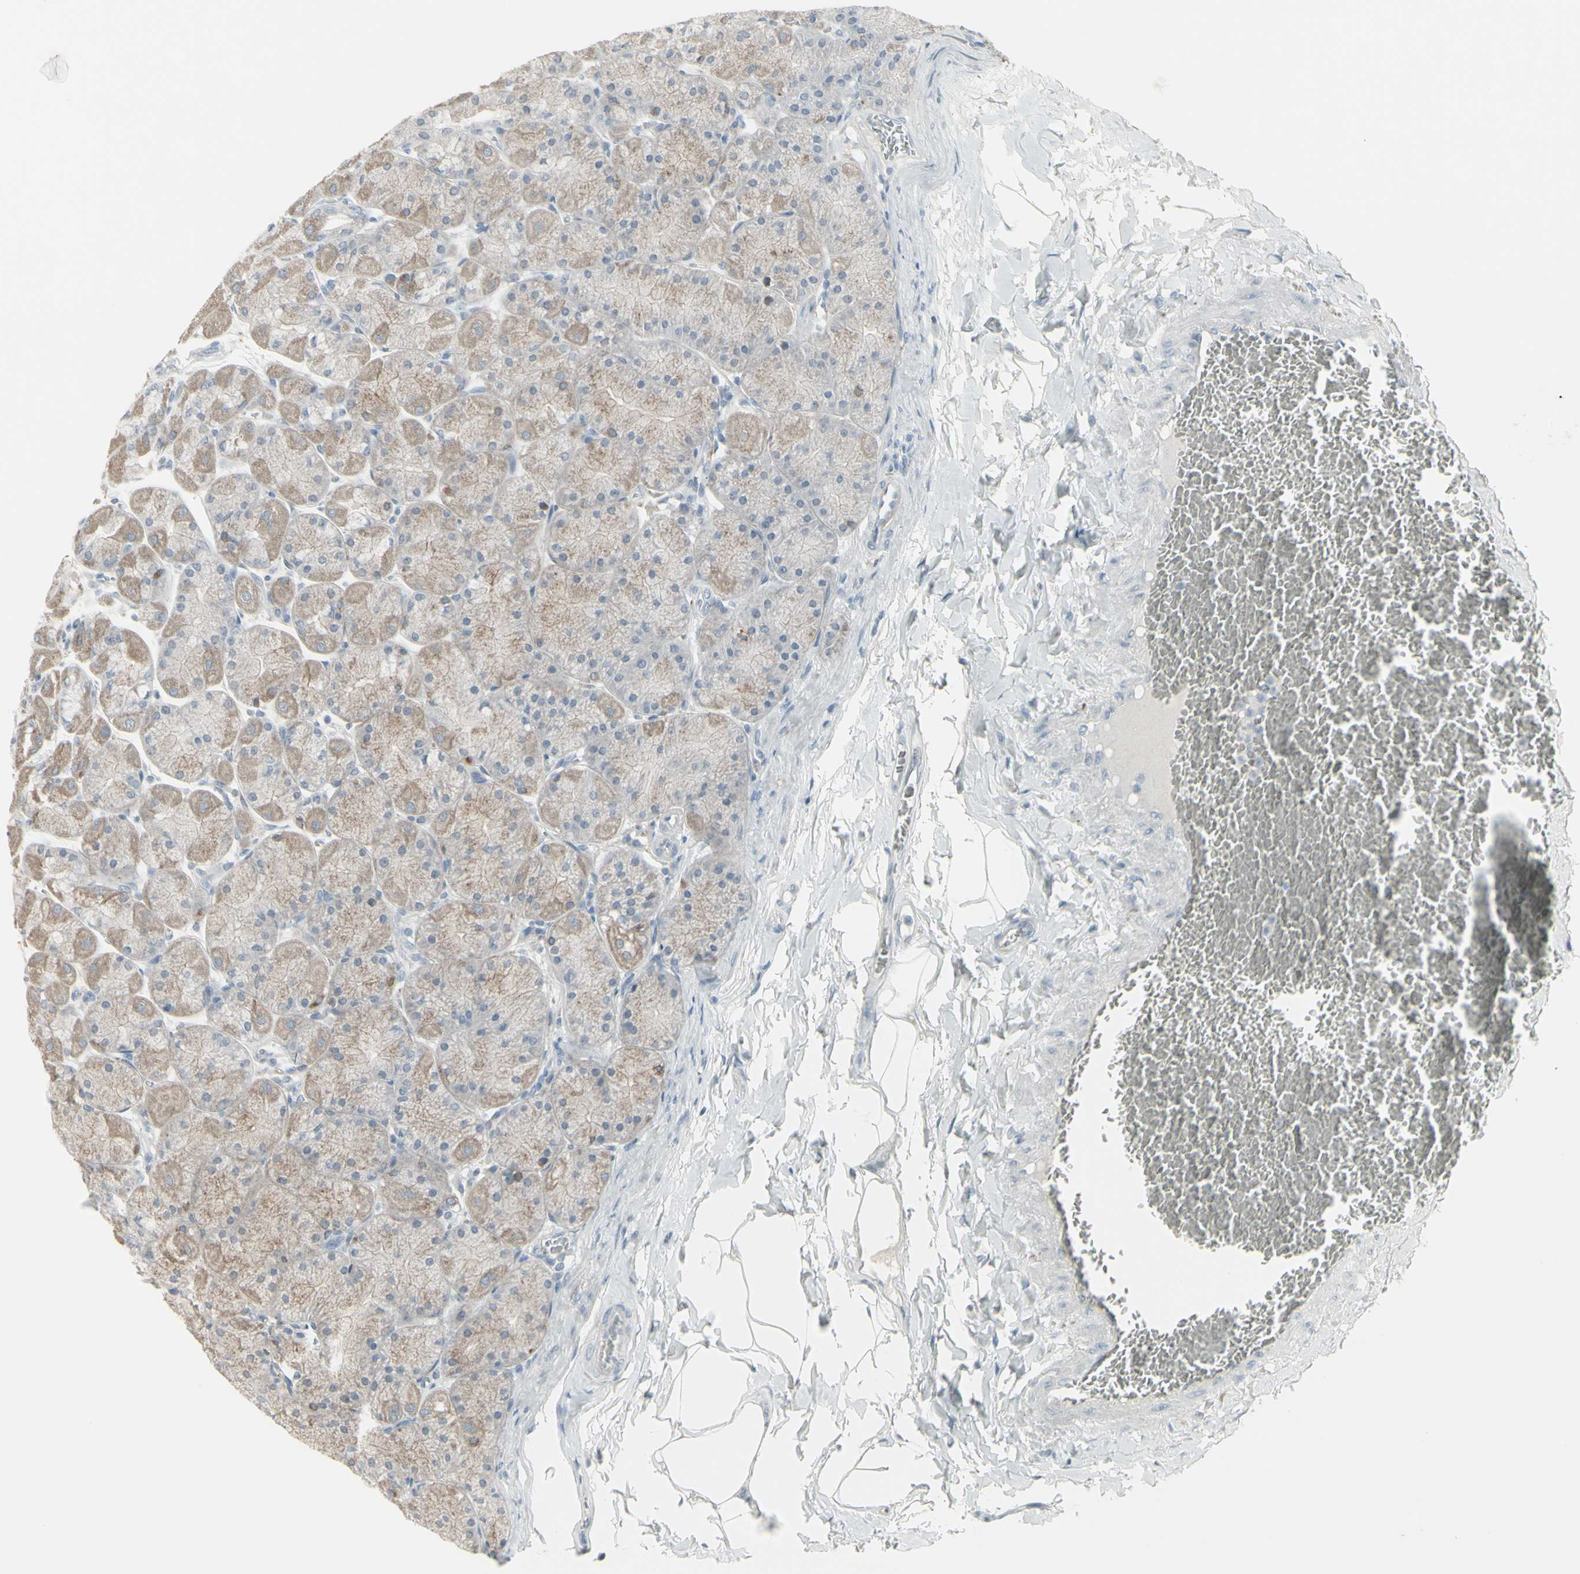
{"staining": {"intensity": "weak", "quantity": ">75%", "location": "cytoplasmic/membranous"}, "tissue": "stomach", "cell_type": "Glandular cells", "image_type": "normal", "snomed": [{"axis": "morphology", "description": "Normal tissue, NOS"}, {"axis": "topography", "description": "Stomach, upper"}], "caption": "DAB (3,3'-diaminobenzidine) immunohistochemical staining of normal human stomach shows weak cytoplasmic/membranous protein staining in approximately >75% of glandular cells.", "gene": "RAB3A", "patient": {"sex": "female", "age": 56}}